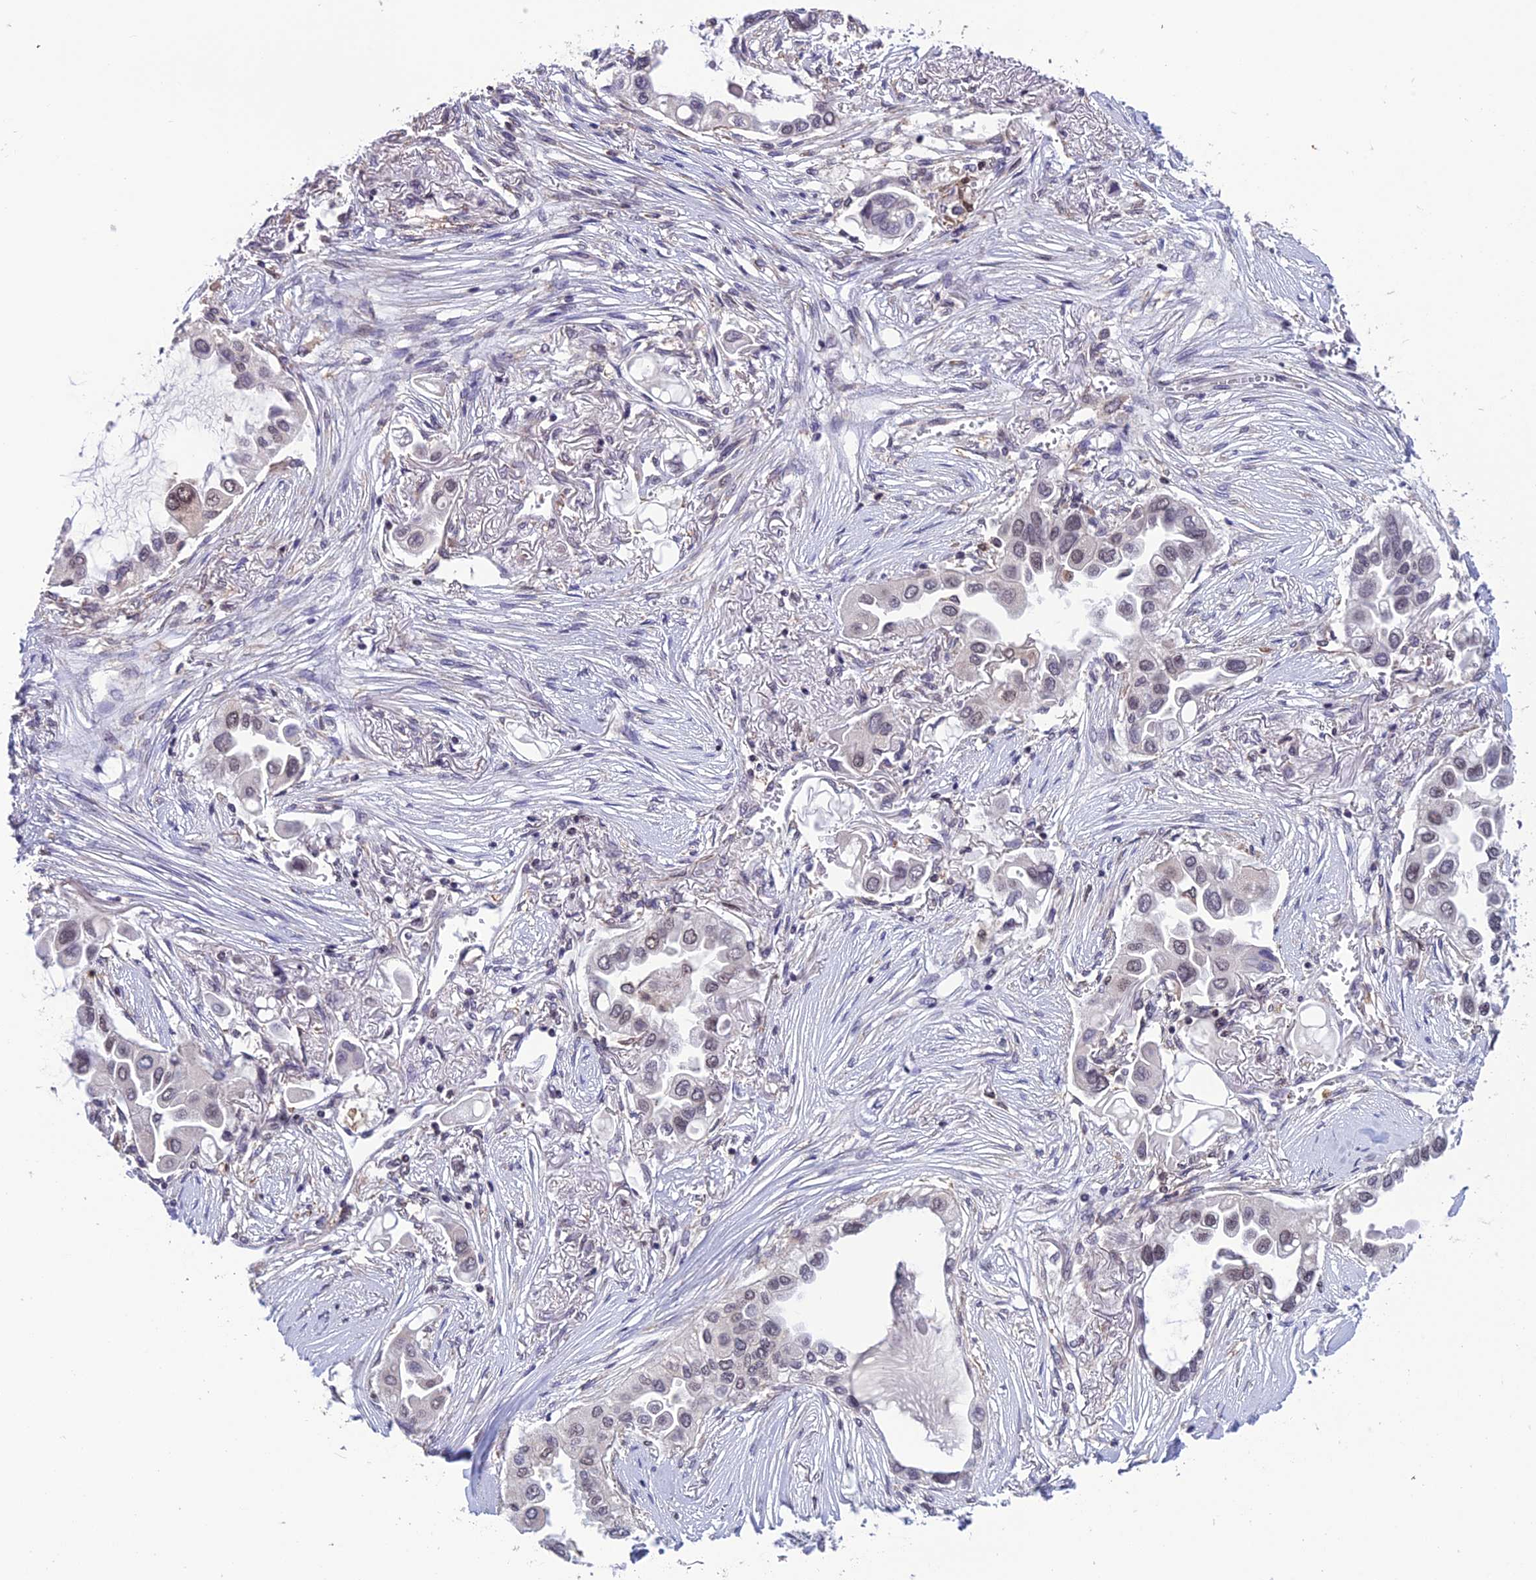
{"staining": {"intensity": "weak", "quantity": "<25%", "location": "nuclear"}, "tissue": "lung cancer", "cell_type": "Tumor cells", "image_type": "cancer", "snomed": [{"axis": "morphology", "description": "Adenocarcinoma, NOS"}, {"axis": "topography", "description": "Lung"}], "caption": "IHC histopathology image of neoplastic tissue: human lung cancer stained with DAB shows no significant protein staining in tumor cells.", "gene": "MIS12", "patient": {"sex": "female", "age": 76}}